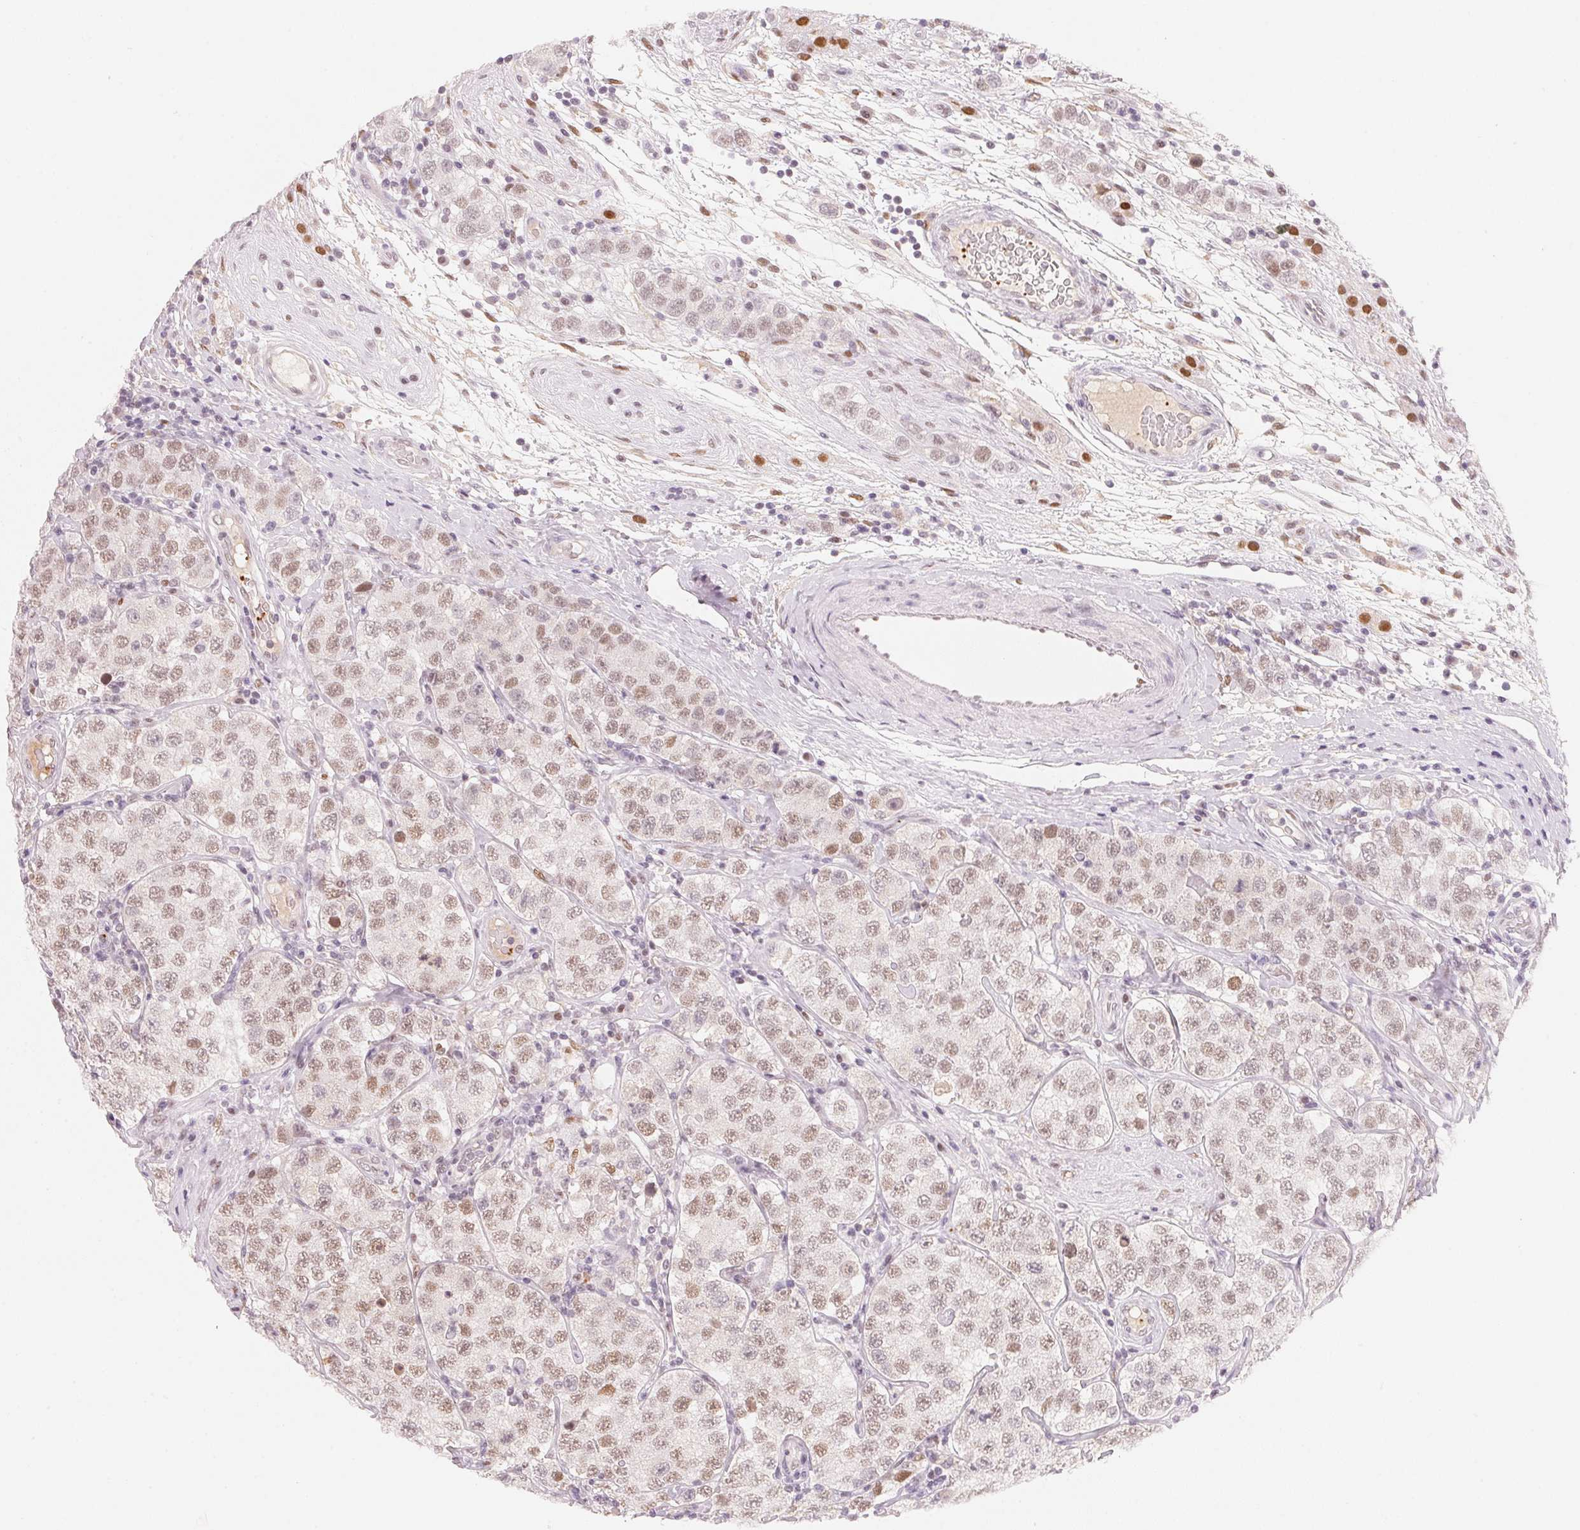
{"staining": {"intensity": "weak", "quantity": ">75%", "location": "nuclear"}, "tissue": "testis cancer", "cell_type": "Tumor cells", "image_type": "cancer", "snomed": [{"axis": "morphology", "description": "Seminoma, NOS"}, {"axis": "topography", "description": "Testis"}], "caption": "Immunohistochemical staining of testis seminoma demonstrates low levels of weak nuclear protein expression in about >75% of tumor cells.", "gene": "ARHGAP22", "patient": {"sex": "male", "age": 34}}